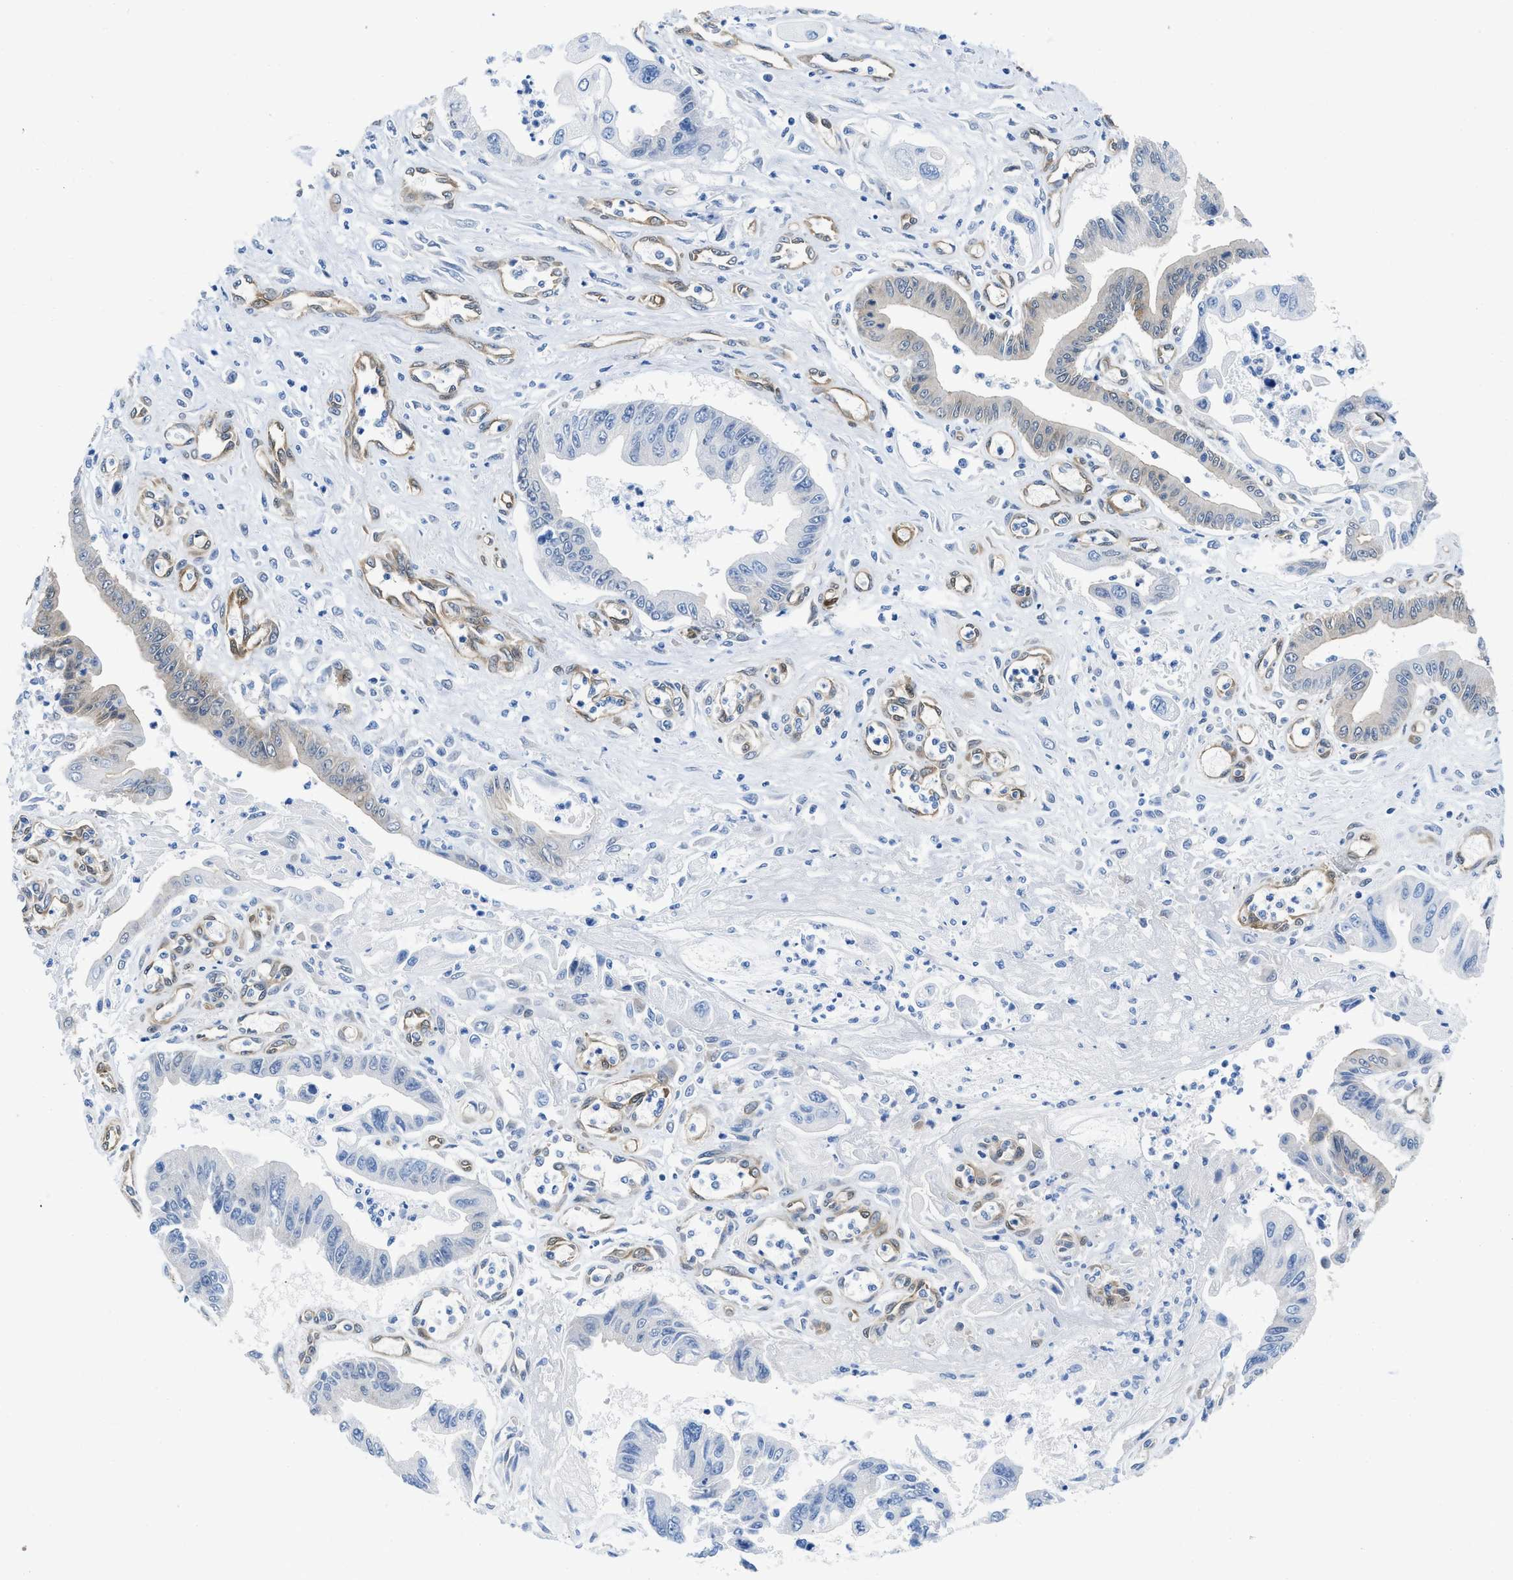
{"staining": {"intensity": "weak", "quantity": "<25%", "location": "cytoplasmic/membranous"}, "tissue": "pancreatic cancer", "cell_type": "Tumor cells", "image_type": "cancer", "snomed": [{"axis": "morphology", "description": "Adenocarcinoma, NOS"}, {"axis": "topography", "description": "Pancreas"}], "caption": "Immunohistochemical staining of pancreatic cancer (adenocarcinoma) reveals no significant staining in tumor cells. (DAB (3,3'-diaminobenzidine) immunohistochemistry with hematoxylin counter stain).", "gene": "PDLIM5", "patient": {"sex": "male", "age": 56}}